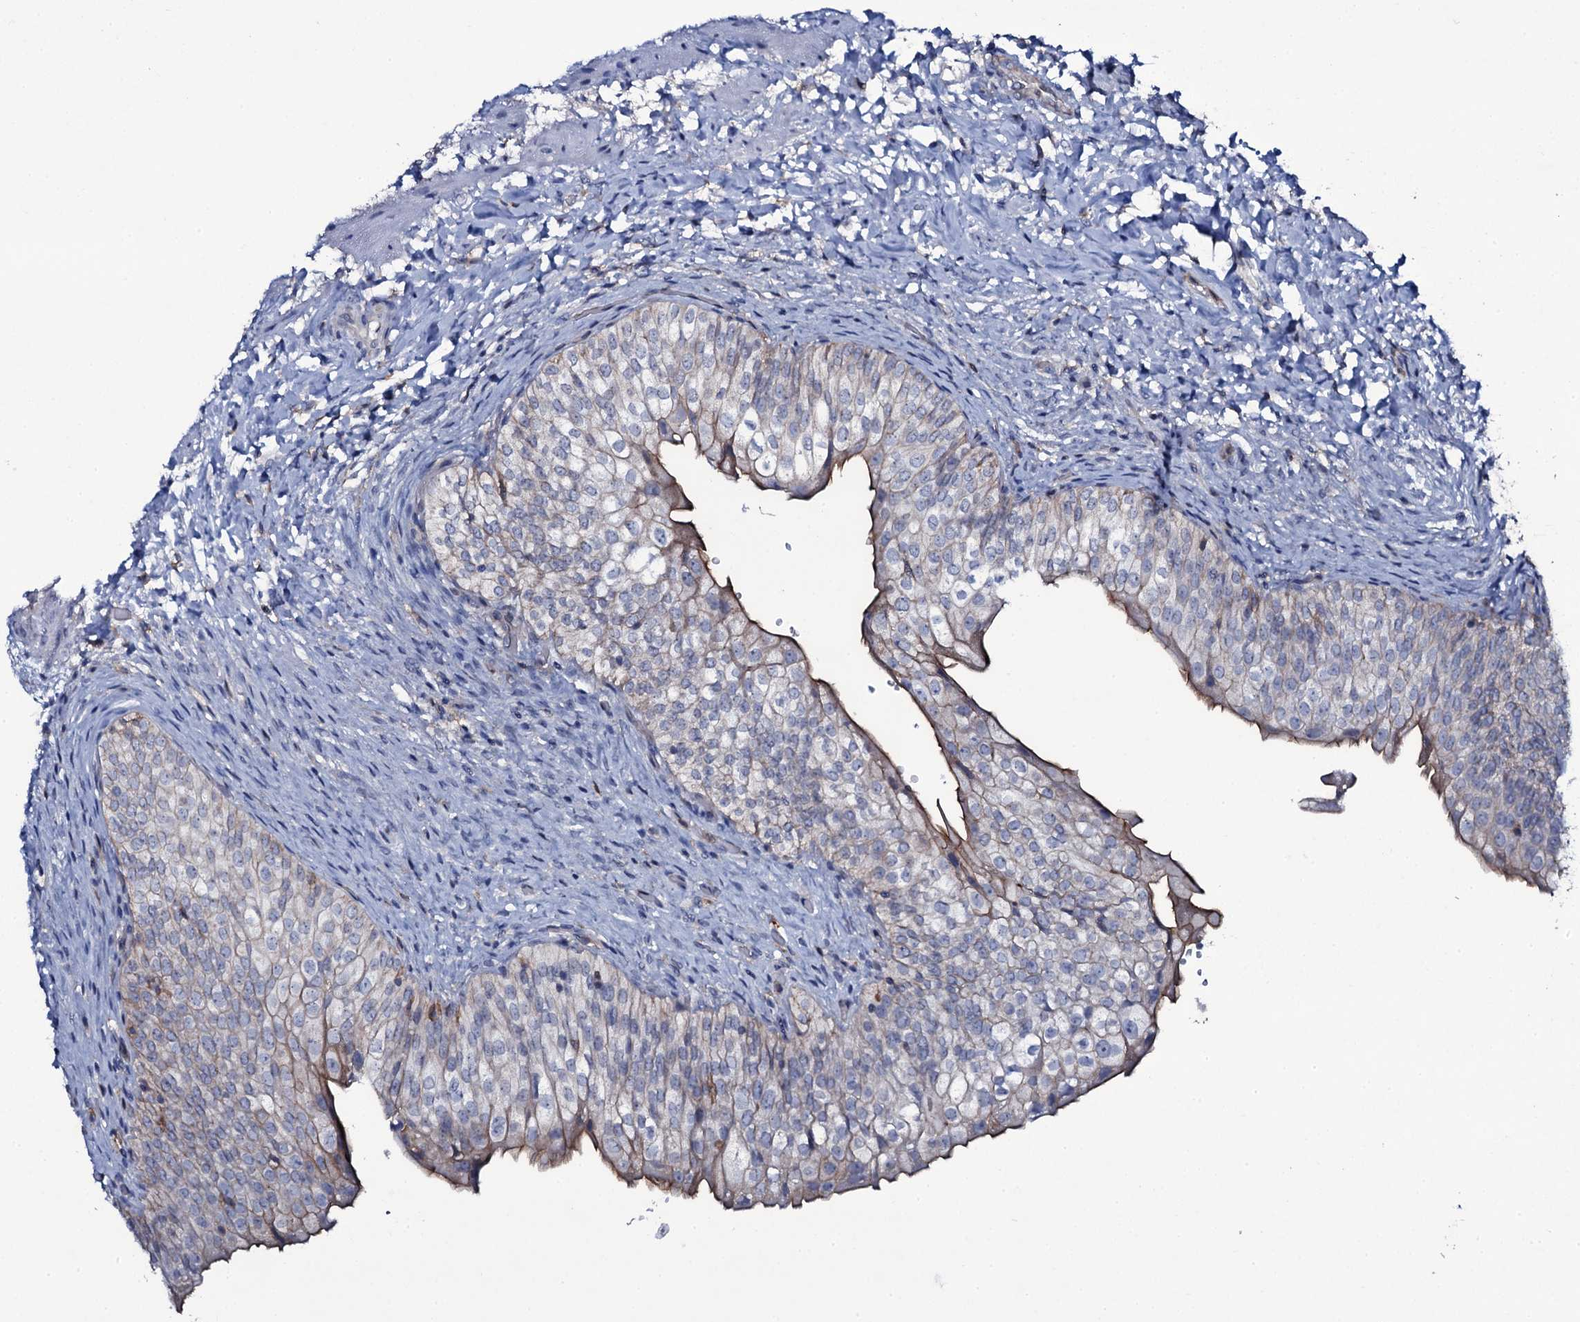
{"staining": {"intensity": "weak", "quantity": "<25%", "location": "cytoplasmic/membranous"}, "tissue": "urinary bladder", "cell_type": "Urothelial cells", "image_type": "normal", "snomed": [{"axis": "morphology", "description": "Normal tissue, NOS"}, {"axis": "topography", "description": "Urinary bladder"}], "caption": "This is a micrograph of immunohistochemistry (IHC) staining of normal urinary bladder, which shows no expression in urothelial cells. (DAB (3,3'-diaminobenzidine) immunohistochemistry, high magnification).", "gene": "SNAP23", "patient": {"sex": "male", "age": 55}}